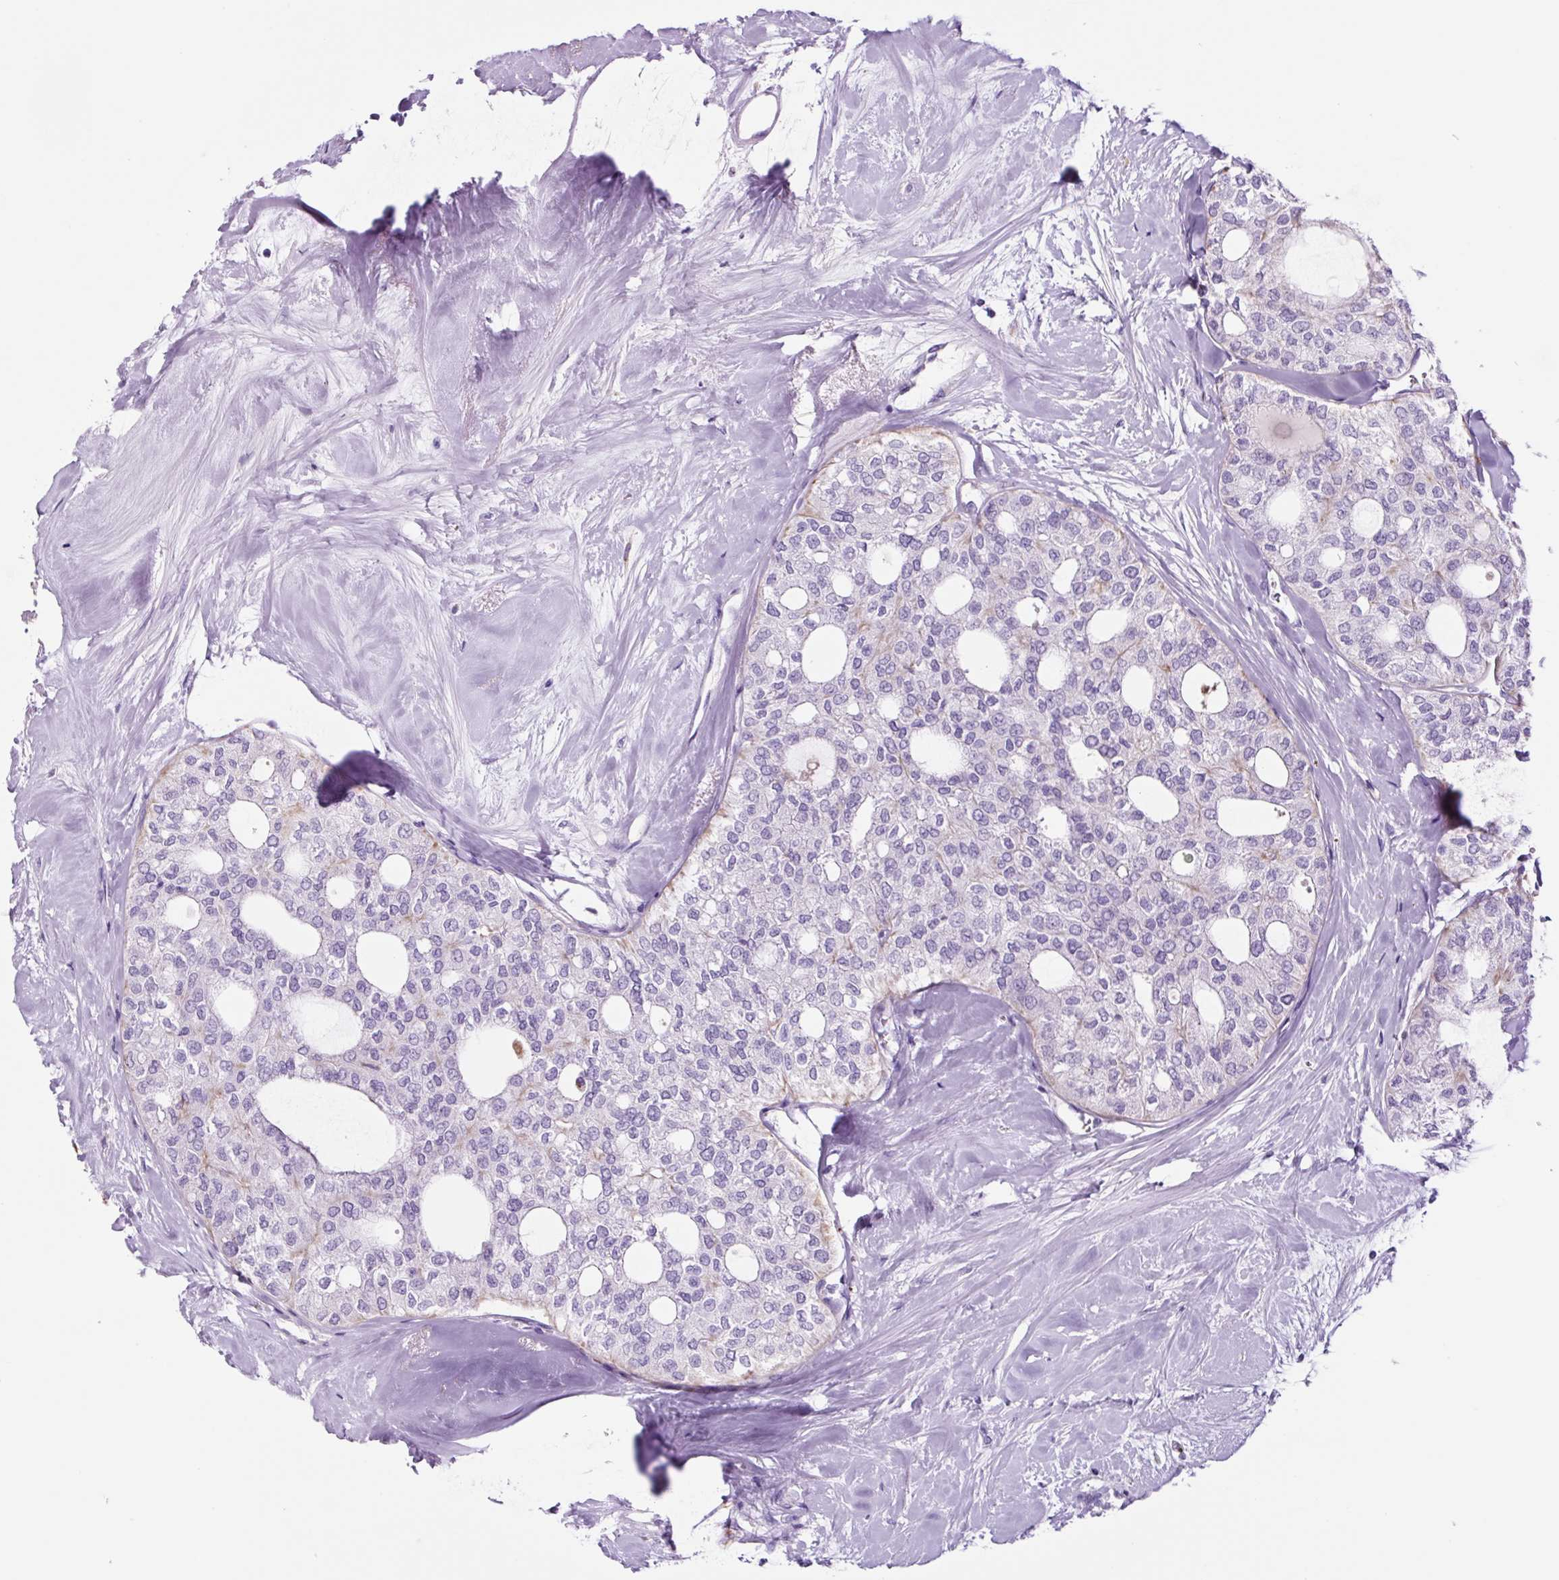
{"staining": {"intensity": "negative", "quantity": "none", "location": "none"}, "tissue": "thyroid cancer", "cell_type": "Tumor cells", "image_type": "cancer", "snomed": [{"axis": "morphology", "description": "Follicular adenoma carcinoma, NOS"}, {"axis": "topography", "description": "Thyroid gland"}], "caption": "Image shows no protein expression in tumor cells of thyroid cancer (follicular adenoma carcinoma) tissue.", "gene": "LCN10", "patient": {"sex": "male", "age": 75}}